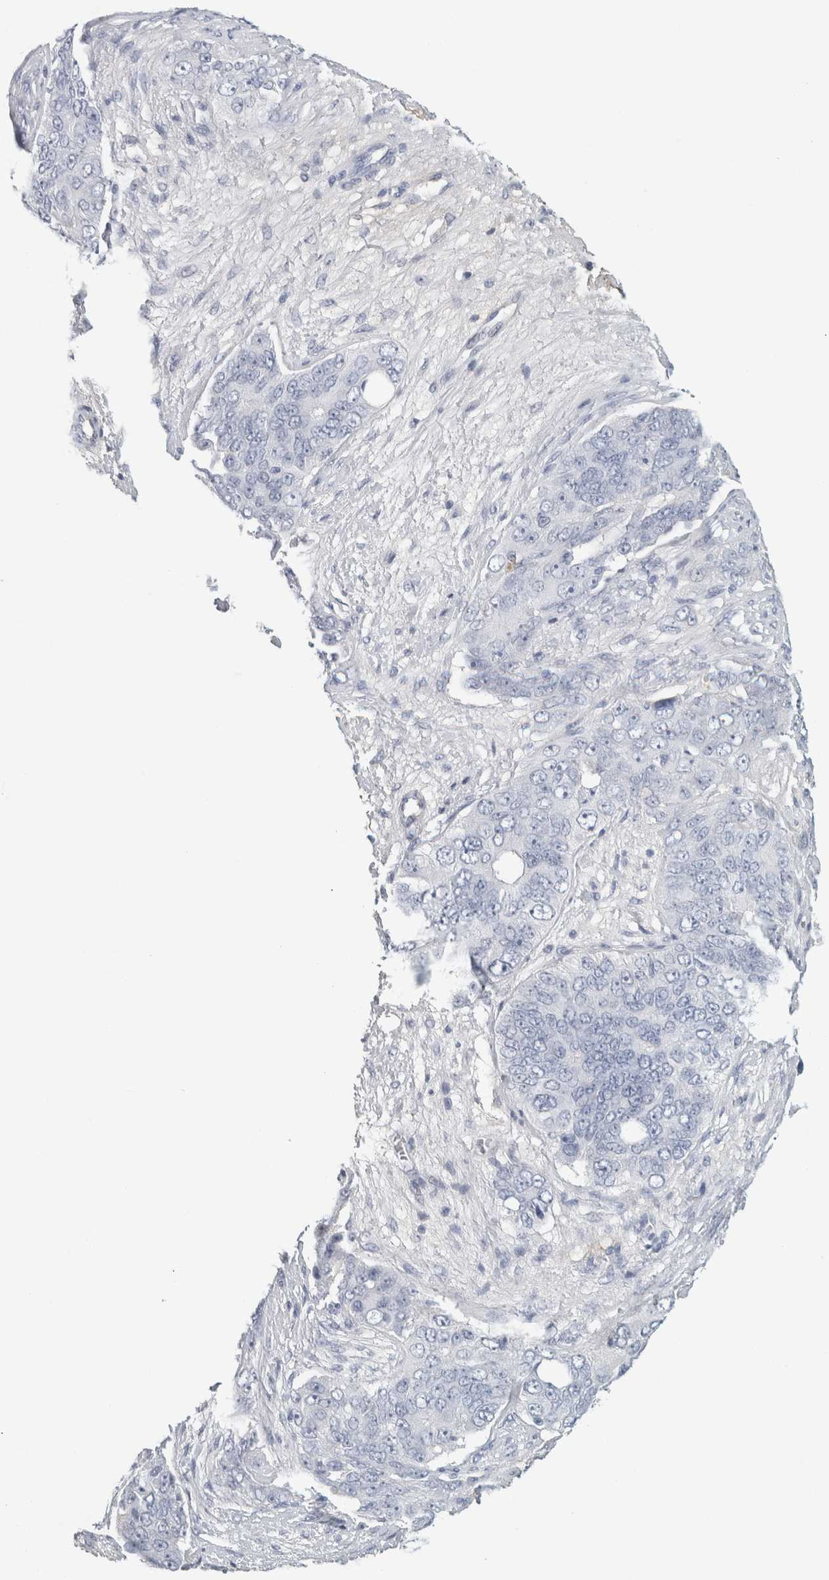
{"staining": {"intensity": "negative", "quantity": "none", "location": "none"}, "tissue": "ovarian cancer", "cell_type": "Tumor cells", "image_type": "cancer", "snomed": [{"axis": "morphology", "description": "Carcinoma, endometroid"}, {"axis": "topography", "description": "Ovary"}], "caption": "DAB immunohistochemical staining of ovarian endometroid carcinoma exhibits no significant positivity in tumor cells.", "gene": "IL6", "patient": {"sex": "female", "age": 51}}